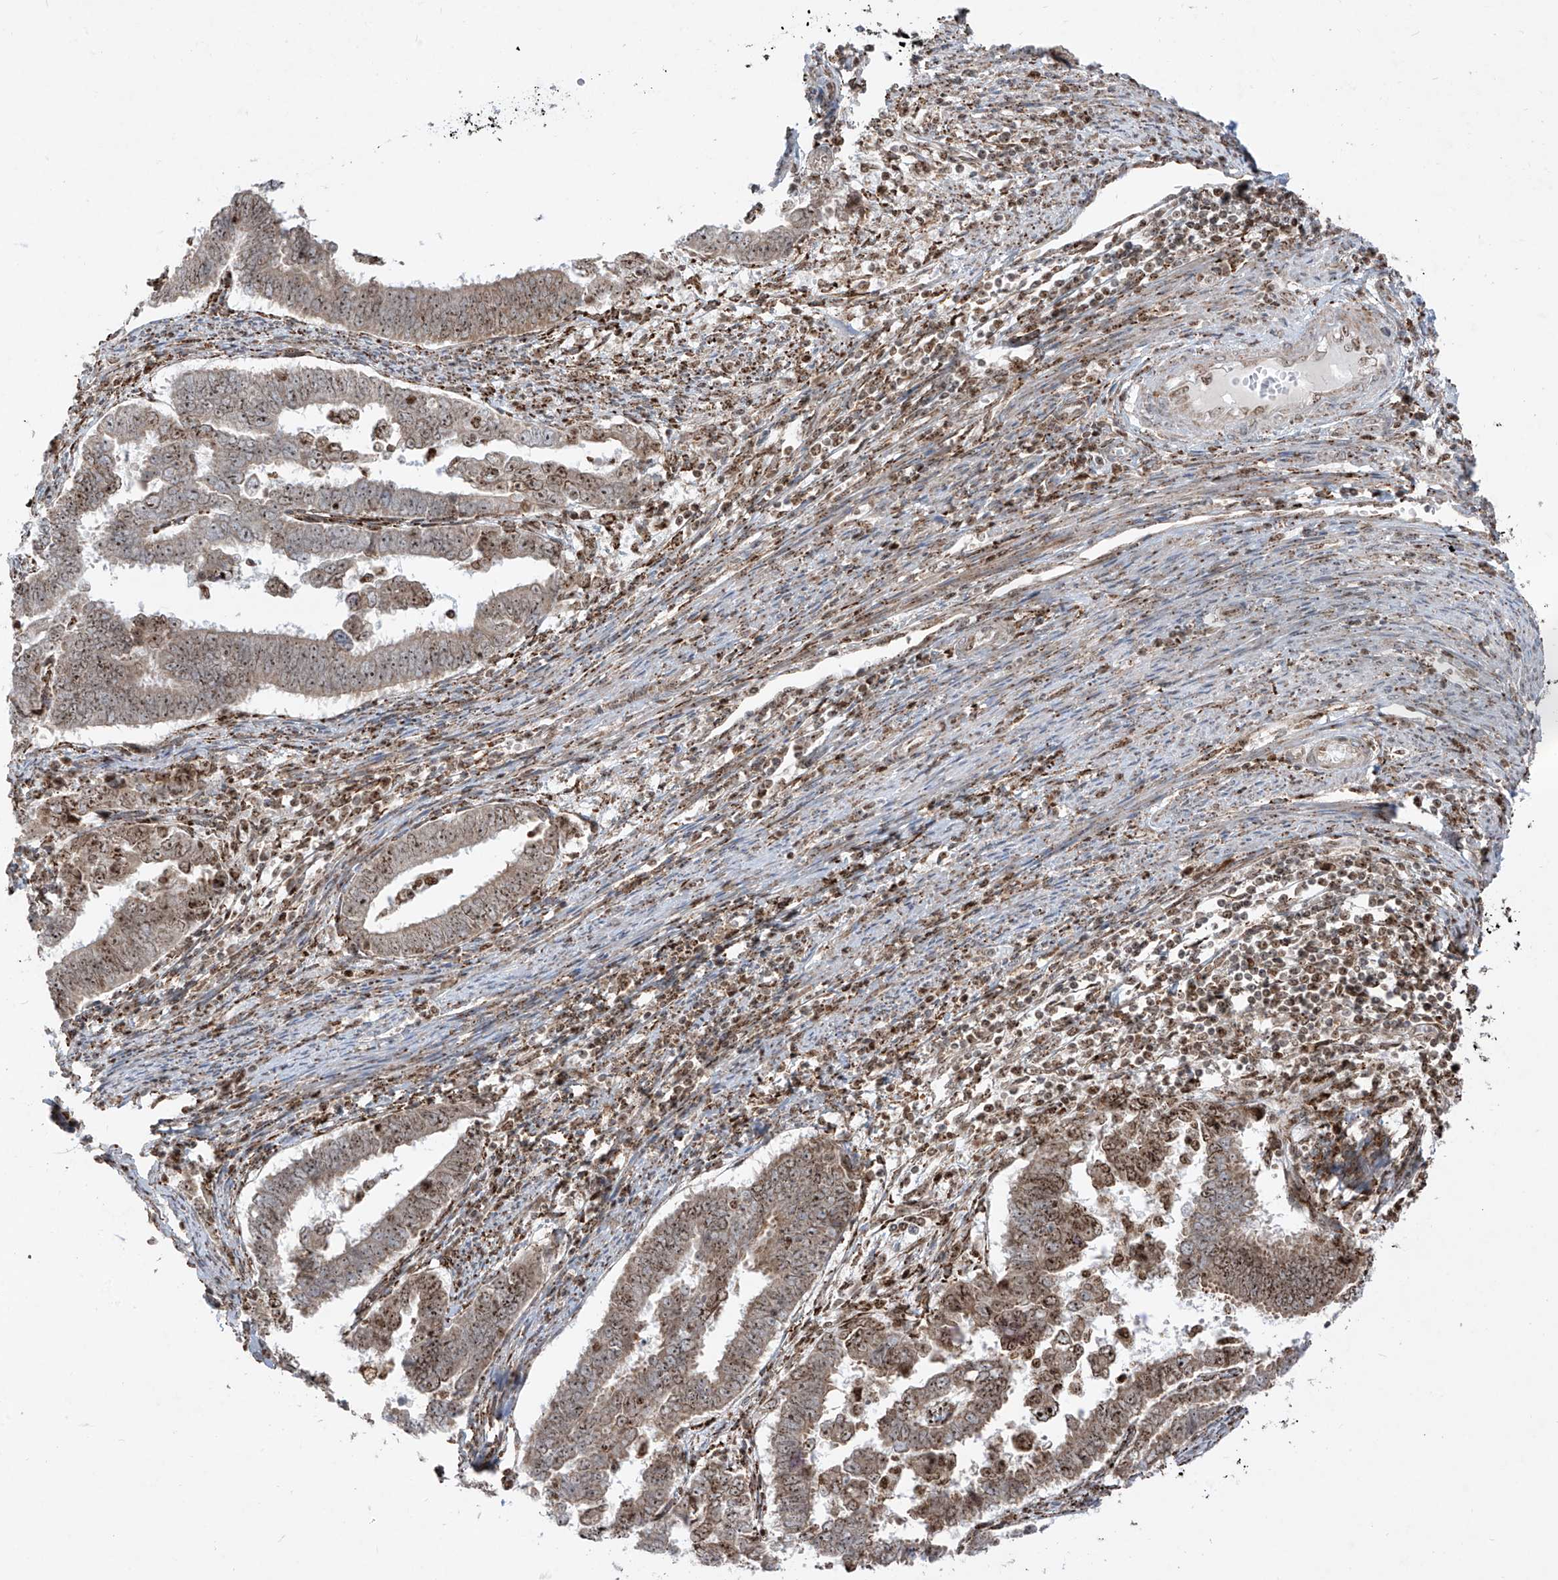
{"staining": {"intensity": "moderate", "quantity": ">75%", "location": "nuclear"}, "tissue": "endometrial cancer", "cell_type": "Tumor cells", "image_type": "cancer", "snomed": [{"axis": "morphology", "description": "Adenocarcinoma, NOS"}, {"axis": "topography", "description": "Endometrium"}], "caption": "Immunohistochemistry (IHC) of endometrial cancer reveals medium levels of moderate nuclear expression in about >75% of tumor cells.", "gene": "ZBTB8A", "patient": {"sex": "female", "age": 75}}